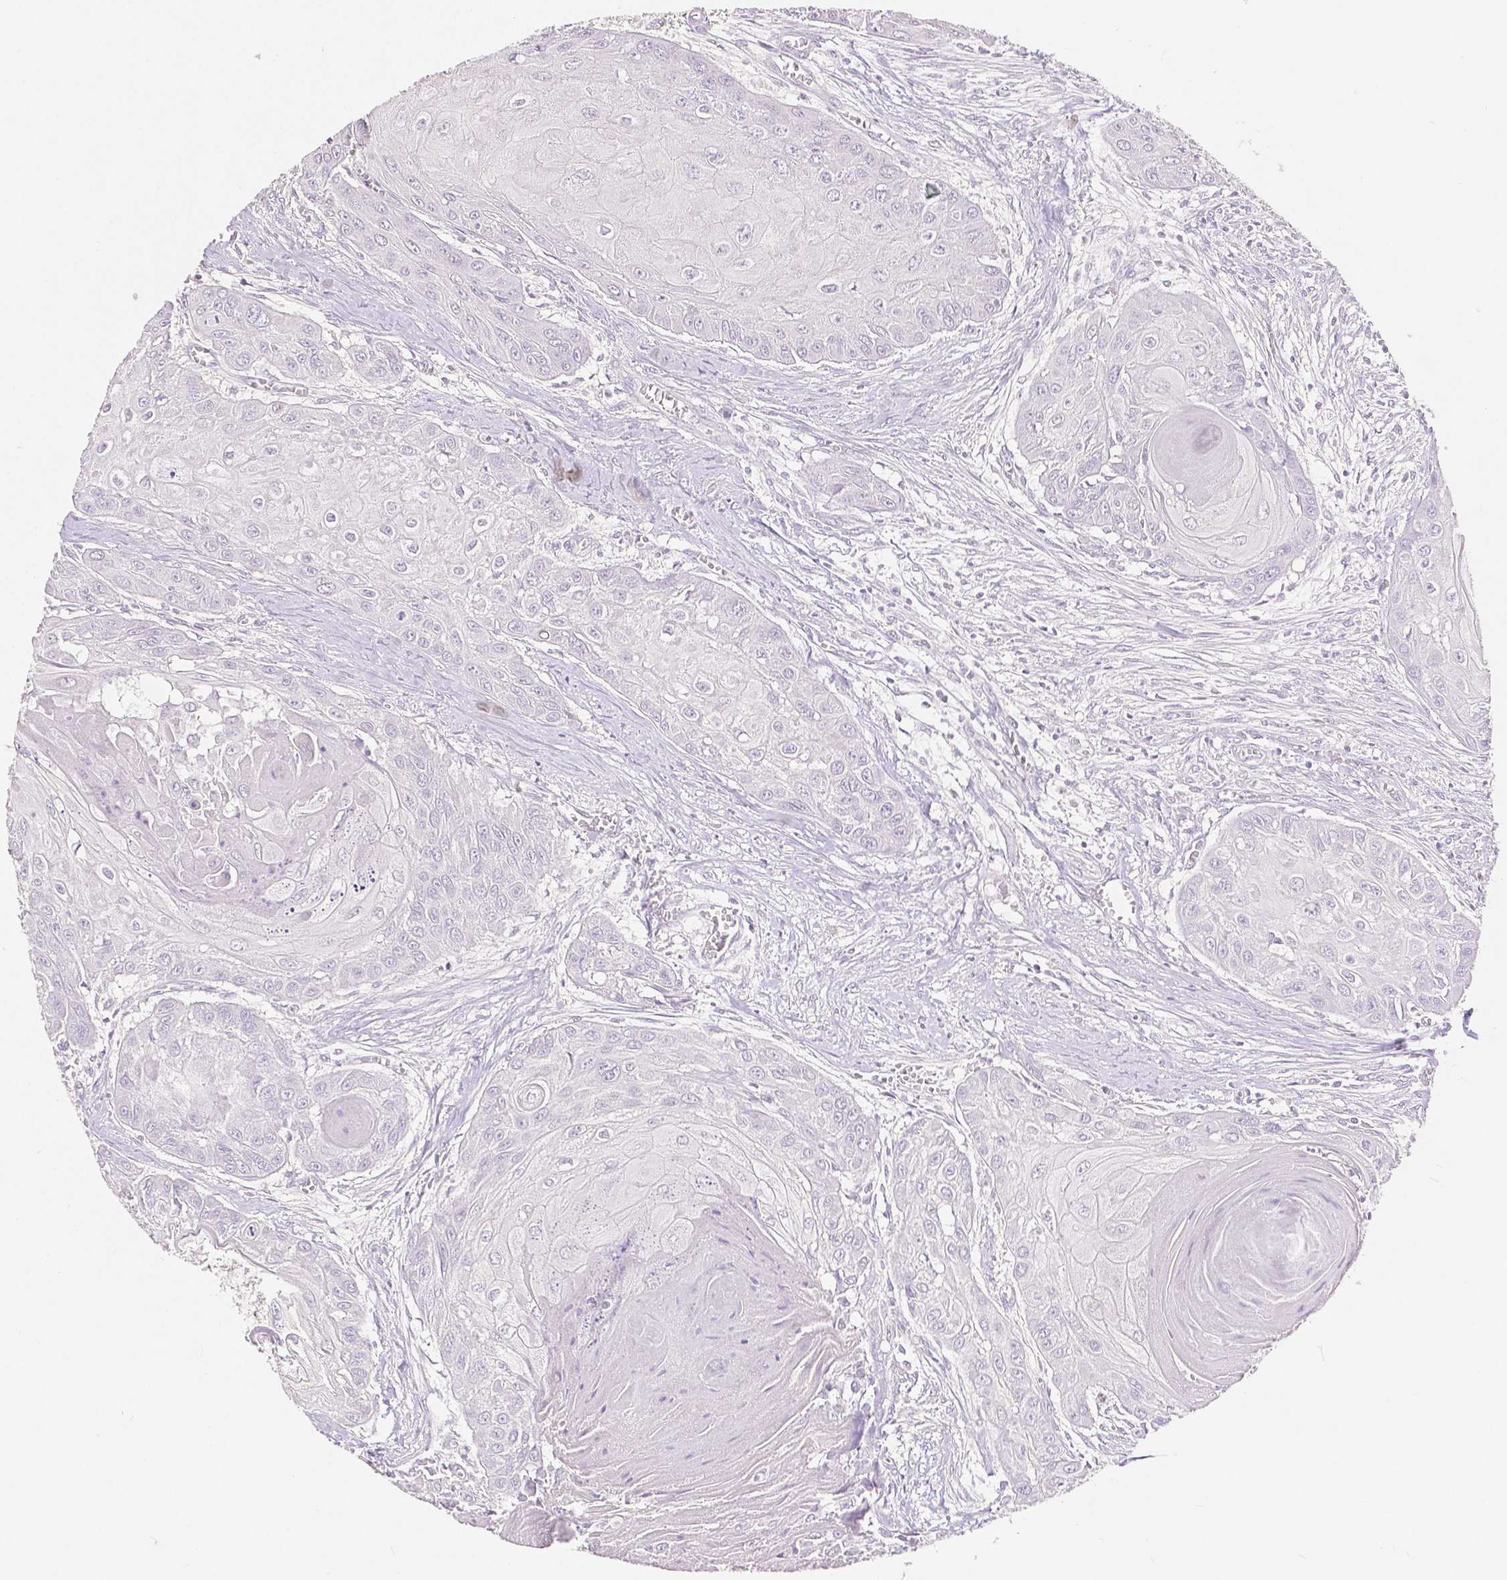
{"staining": {"intensity": "negative", "quantity": "none", "location": "none"}, "tissue": "head and neck cancer", "cell_type": "Tumor cells", "image_type": "cancer", "snomed": [{"axis": "morphology", "description": "Squamous cell carcinoma, NOS"}, {"axis": "topography", "description": "Oral tissue"}, {"axis": "topography", "description": "Head-Neck"}], "caption": "A photomicrograph of head and neck squamous cell carcinoma stained for a protein exhibits no brown staining in tumor cells.", "gene": "HNF1B", "patient": {"sex": "male", "age": 71}}